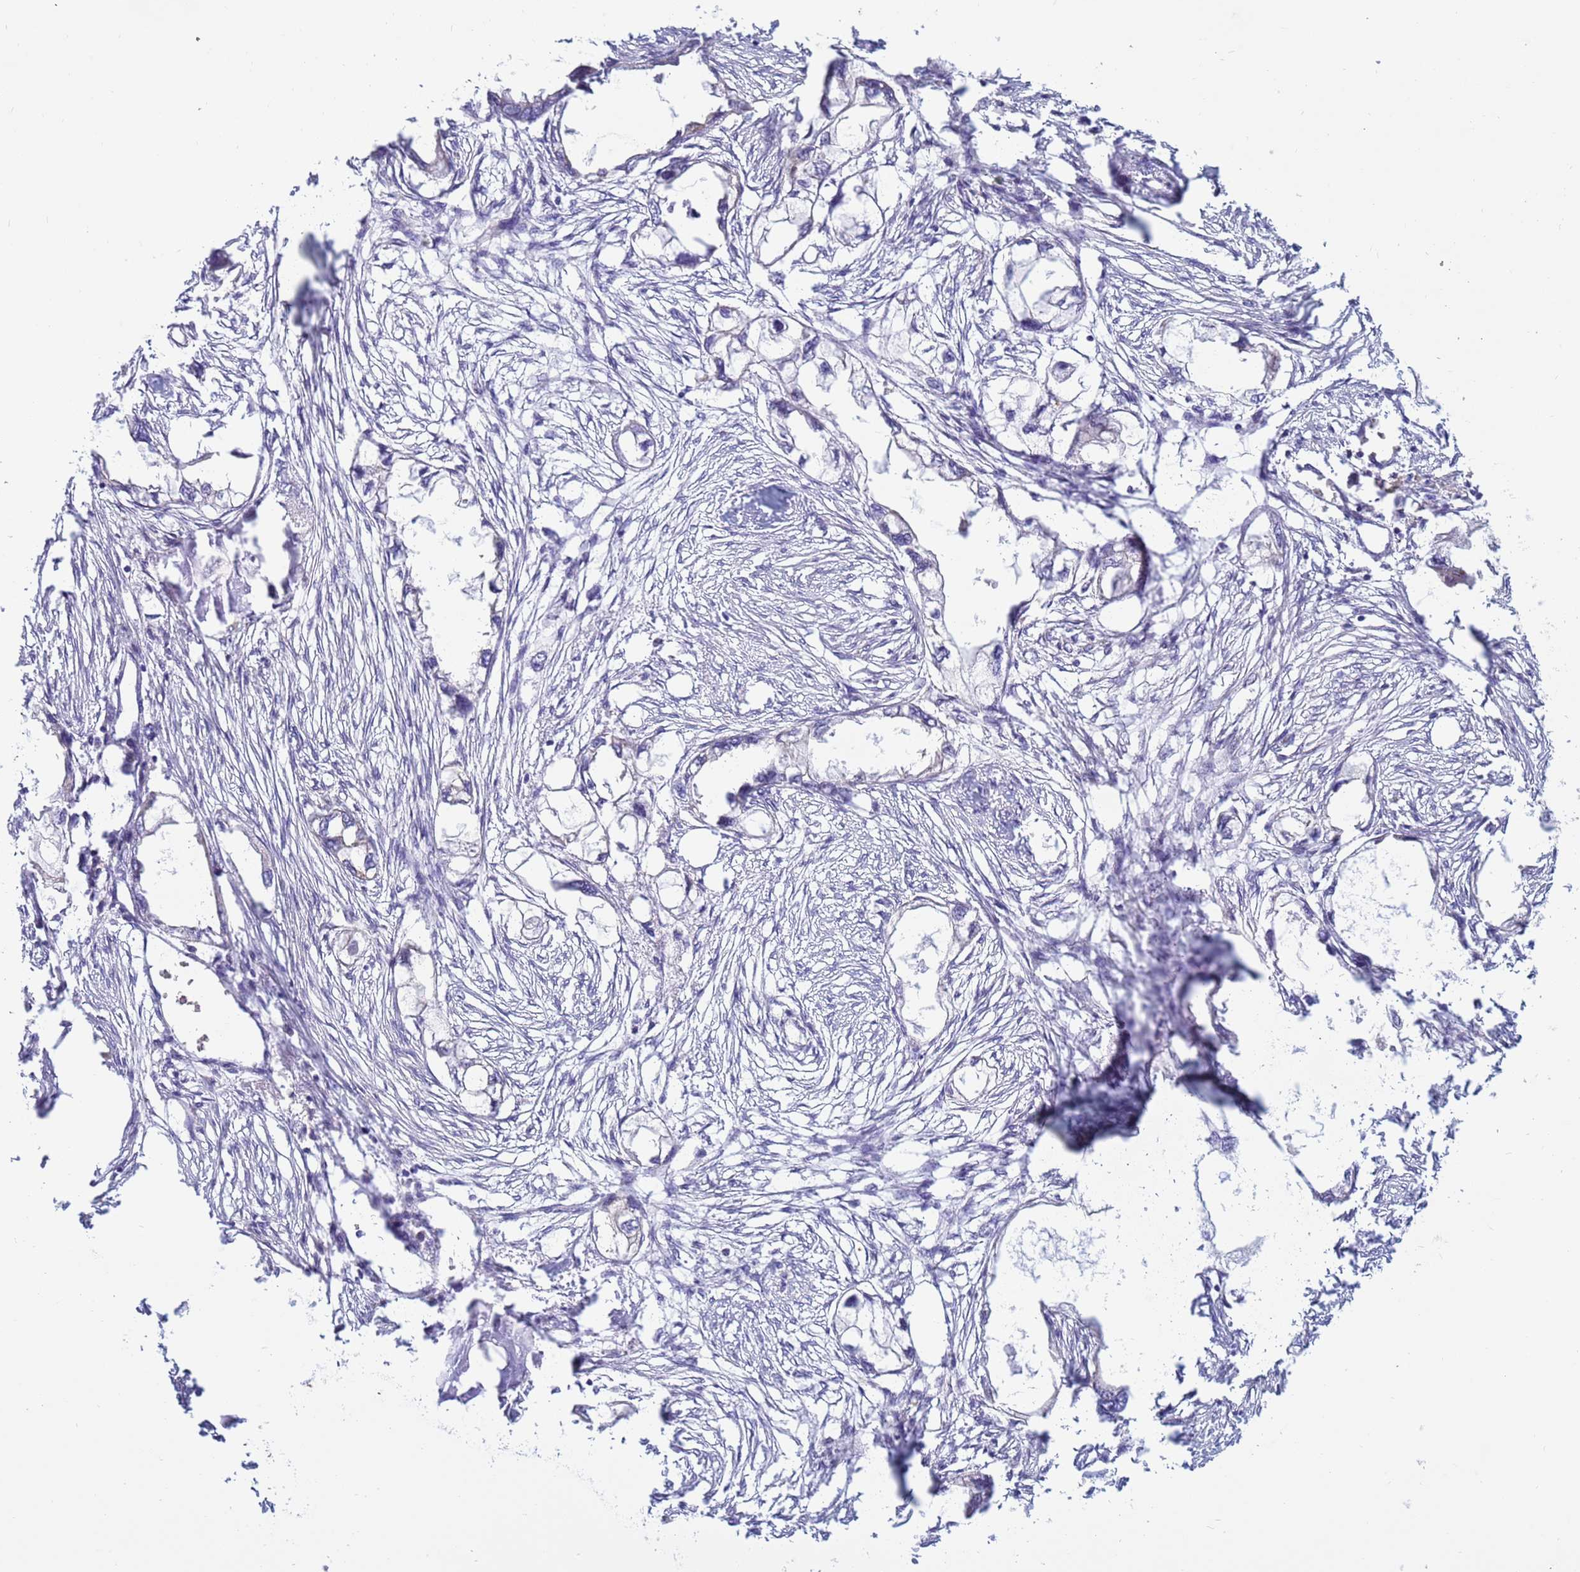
{"staining": {"intensity": "negative", "quantity": "none", "location": "none"}, "tissue": "endometrial cancer", "cell_type": "Tumor cells", "image_type": "cancer", "snomed": [{"axis": "morphology", "description": "Adenocarcinoma, NOS"}, {"axis": "morphology", "description": "Adenocarcinoma, metastatic, NOS"}, {"axis": "topography", "description": "Adipose tissue"}, {"axis": "topography", "description": "Endometrium"}], "caption": "Photomicrograph shows no protein staining in tumor cells of adenocarcinoma (endometrial) tissue.", "gene": "TRPC6", "patient": {"sex": "female", "age": 67}}